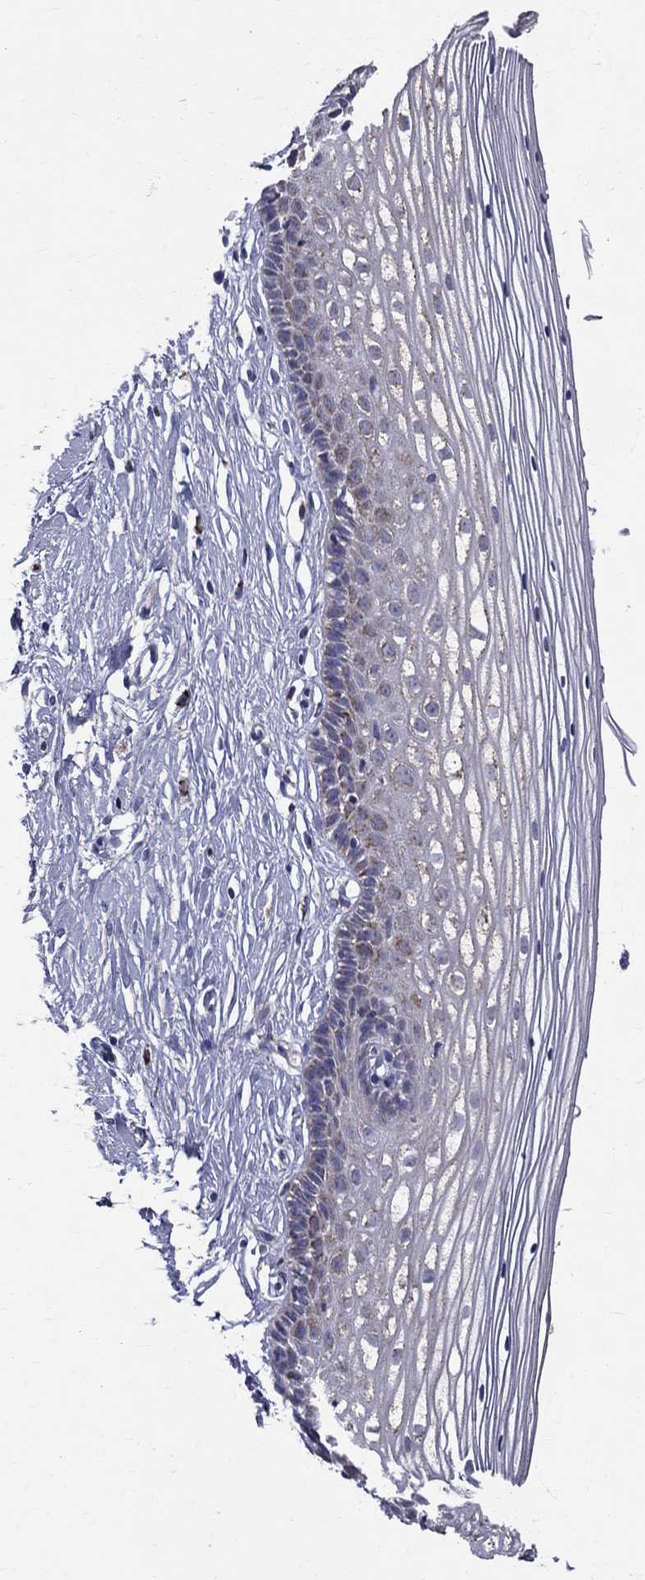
{"staining": {"intensity": "negative", "quantity": "none", "location": "none"}, "tissue": "cervix", "cell_type": "Glandular cells", "image_type": "normal", "snomed": [{"axis": "morphology", "description": "Normal tissue, NOS"}, {"axis": "topography", "description": "Cervix"}], "caption": "A high-resolution micrograph shows IHC staining of normal cervix, which exhibits no significant staining in glandular cells. (DAB (3,3'-diaminobenzidine) immunohistochemistry with hematoxylin counter stain).", "gene": "SLC4A10", "patient": {"sex": "female", "age": 40}}